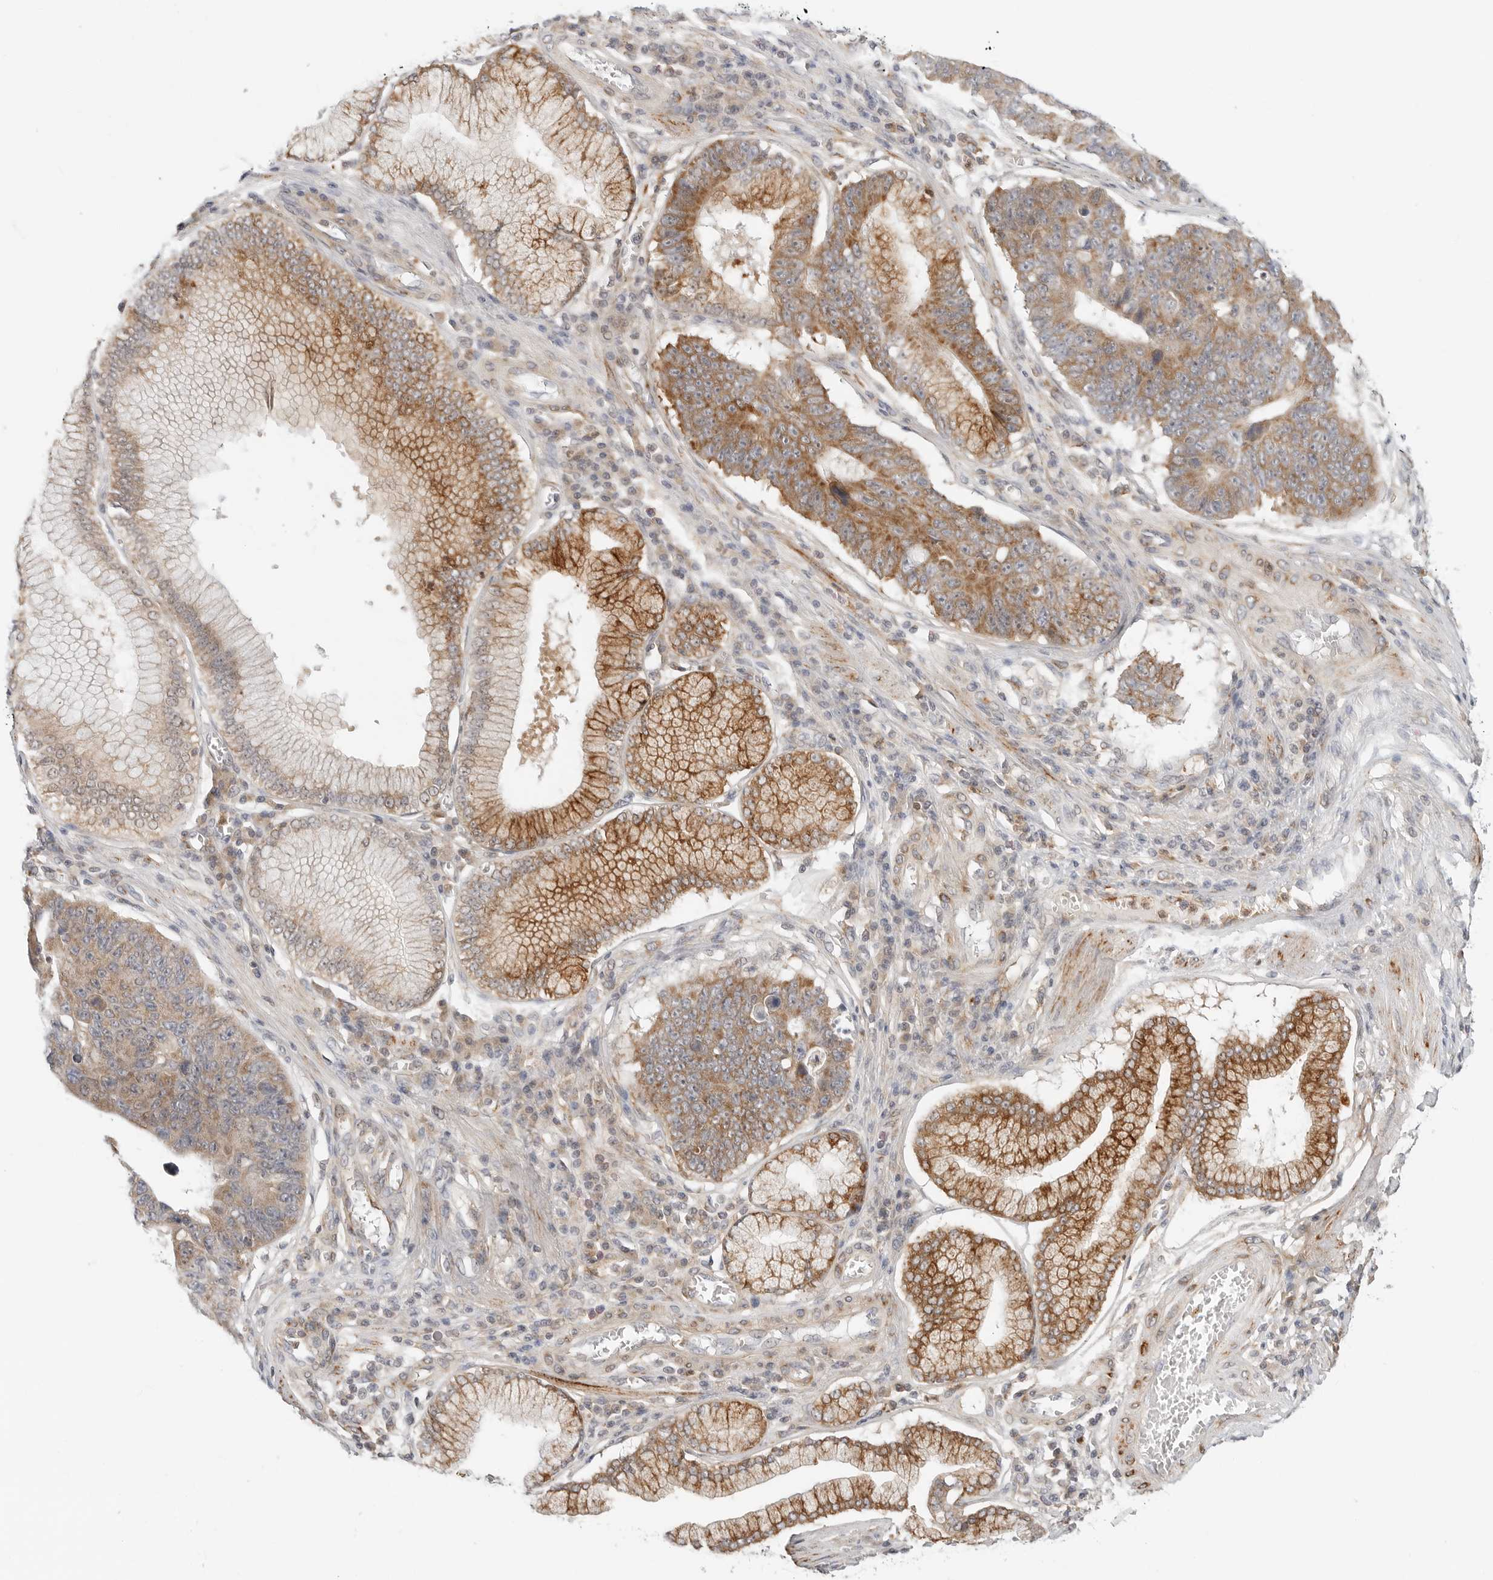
{"staining": {"intensity": "moderate", "quantity": ">75%", "location": "cytoplasmic/membranous"}, "tissue": "stomach cancer", "cell_type": "Tumor cells", "image_type": "cancer", "snomed": [{"axis": "morphology", "description": "Adenocarcinoma, NOS"}, {"axis": "topography", "description": "Stomach"}], "caption": "Immunohistochemistry image of human stomach cancer (adenocarcinoma) stained for a protein (brown), which demonstrates medium levels of moderate cytoplasmic/membranous staining in about >75% of tumor cells.", "gene": "C1QTNF1", "patient": {"sex": "male", "age": 59}}